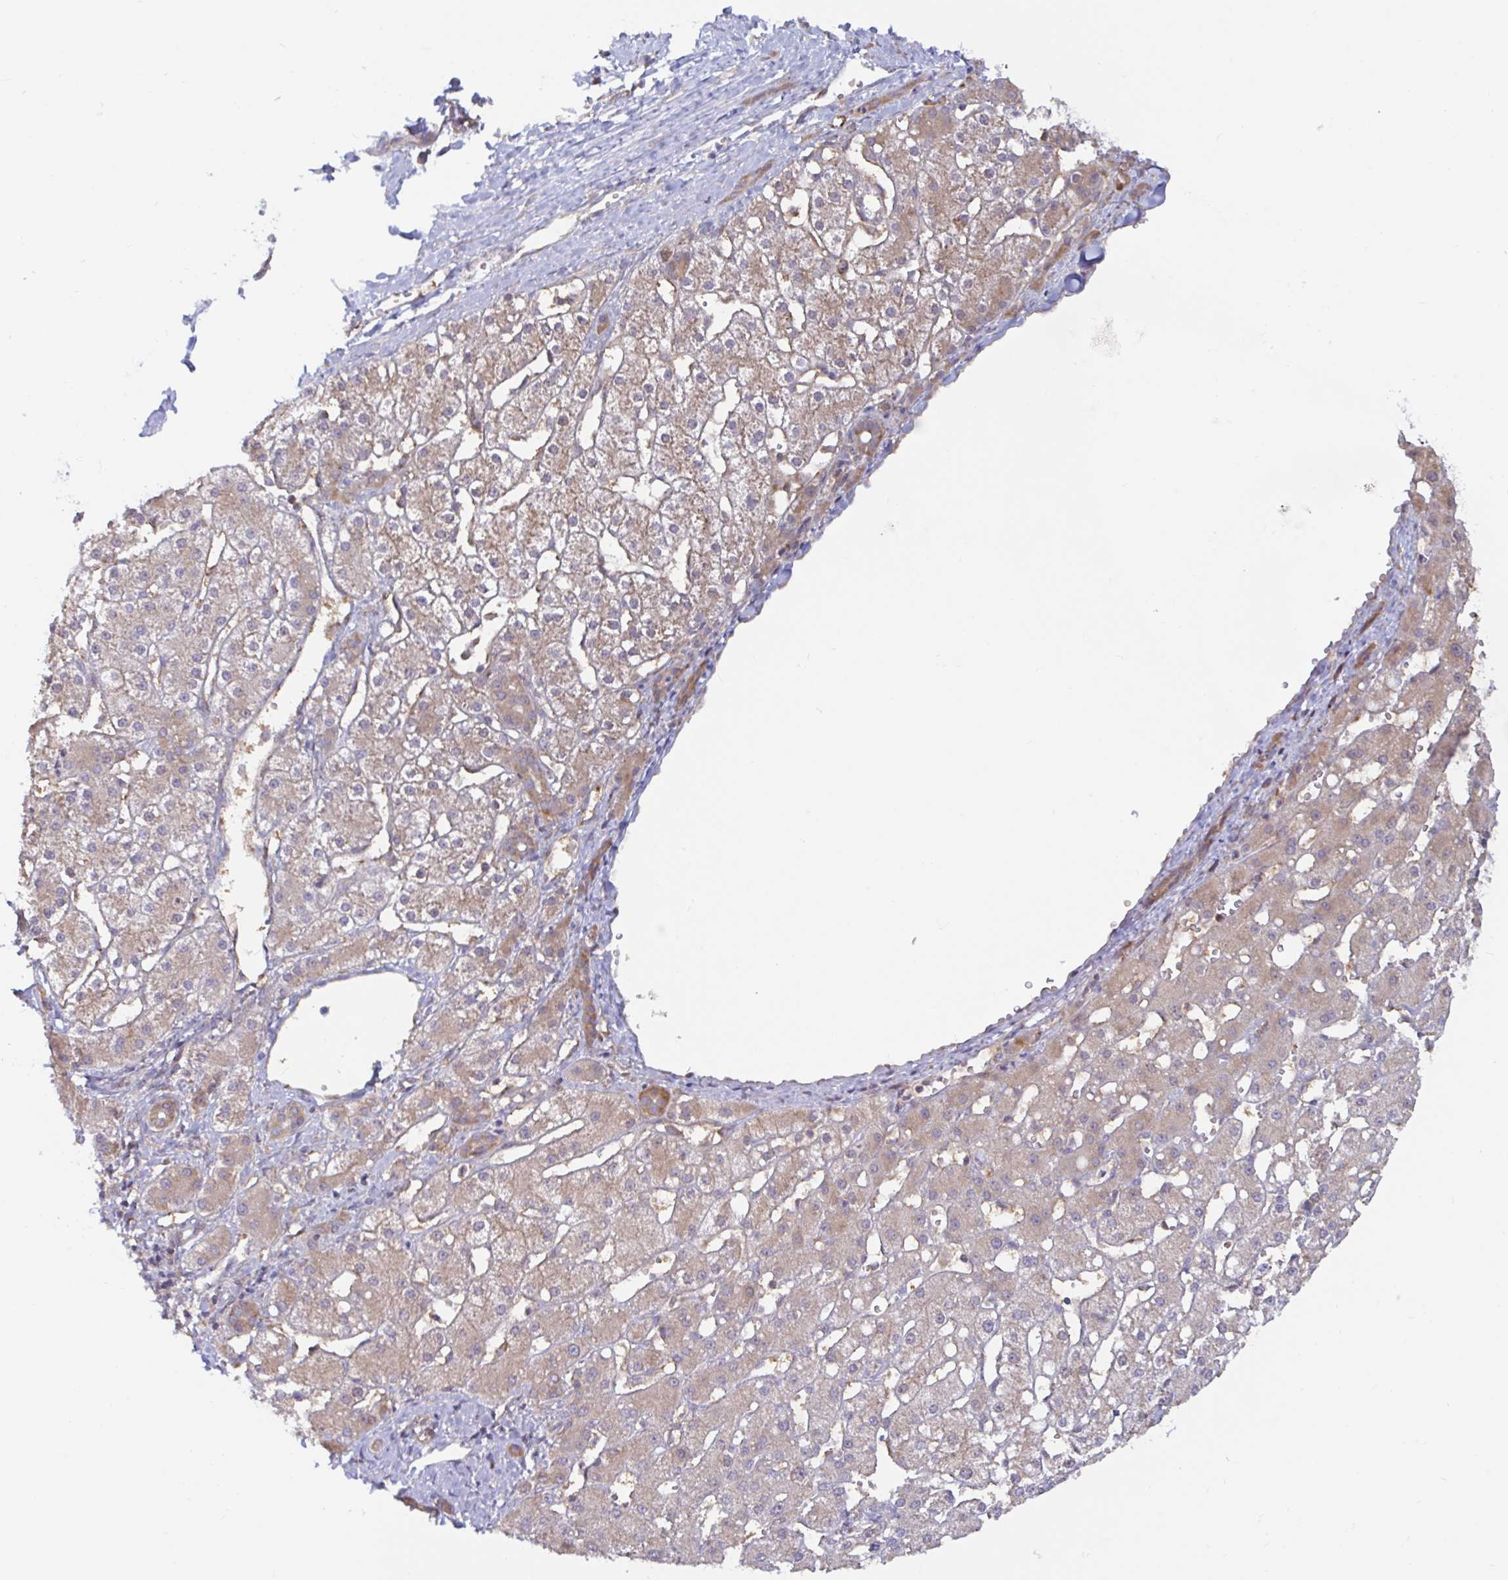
{"staining": {"intensity": "weak", "quantity": "25%-75%", "location": "cytoplasmic/membranous"}, "tissue": "liver cancer", "cell_type": "Tumor cells", "image_type": "cancer", "snomed": [{"axis": "morphology", "description": "Carcinoma, Hepatocellular, NOS"}, {"axis": "topography", "description": "Liver"}], "caption": "Protein expression by immunohistochemistry (IHC) shows weak cytoplasmic/membranous positivity in approximately 25%-75% of tumor cells in liver cancer. (DAB = brown stain, brightfield microscopy at high magnification).", "gene": "LARP1", "patient": {"sex": "male", "age": 67}}